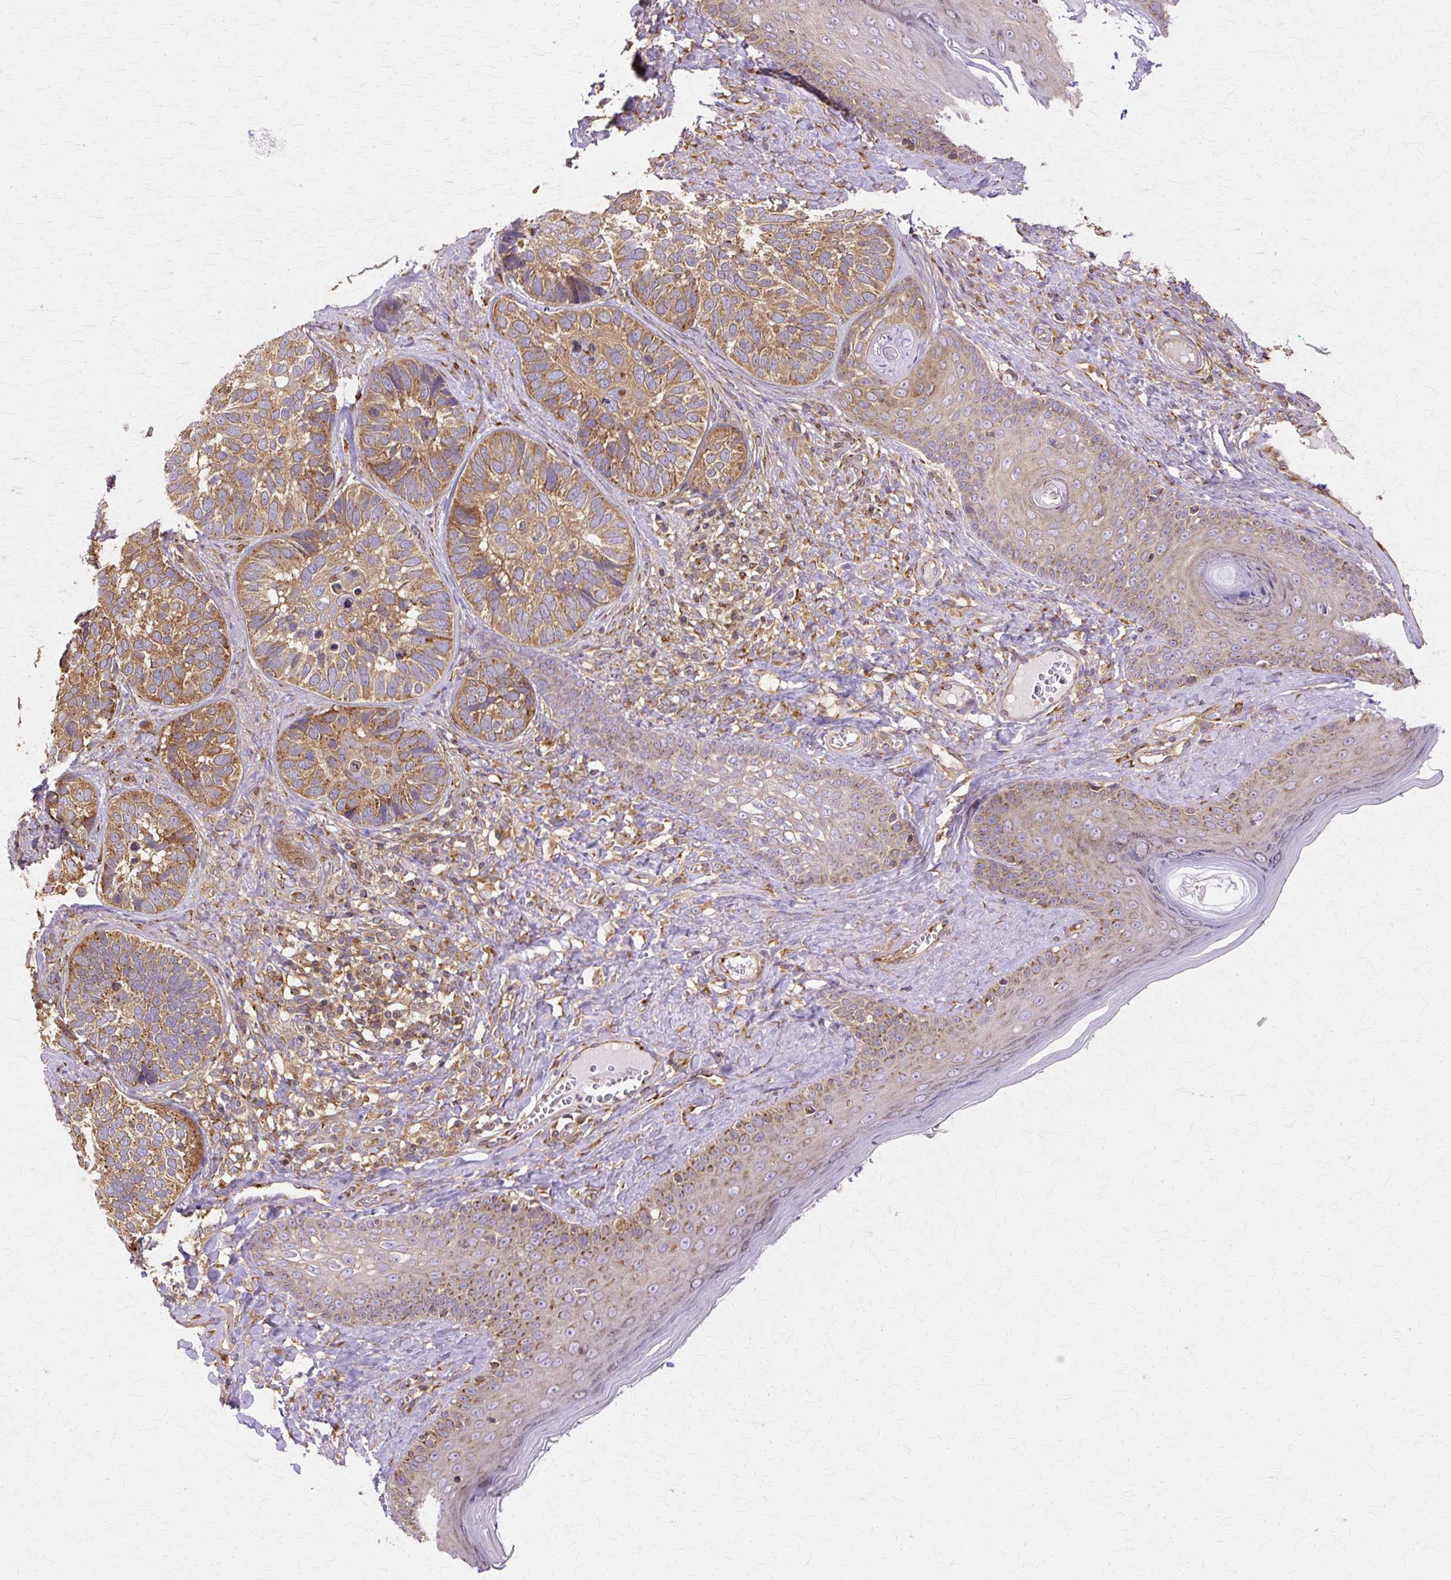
{"staining": {"intensity": "moderate", "quantity": ">75%", "location": "cytoplasmic/membranous"}, "tissue": "skin cancer", "cell_type": "Tumor cells", "image_type": "cancer", "snomed": [{"axis": "morphology", "description": "Basal cell carcinoma"}, {"axis": "topography", "description": "Skin"}], "caption": "This is a histology image of immunohistochemistry staining of skin cancer, which shows moderate positivity in the cytoplasmic/membranous of tumor cells.", "gene": "COPB1", "patient": {"sex": "male", "age": 62}}